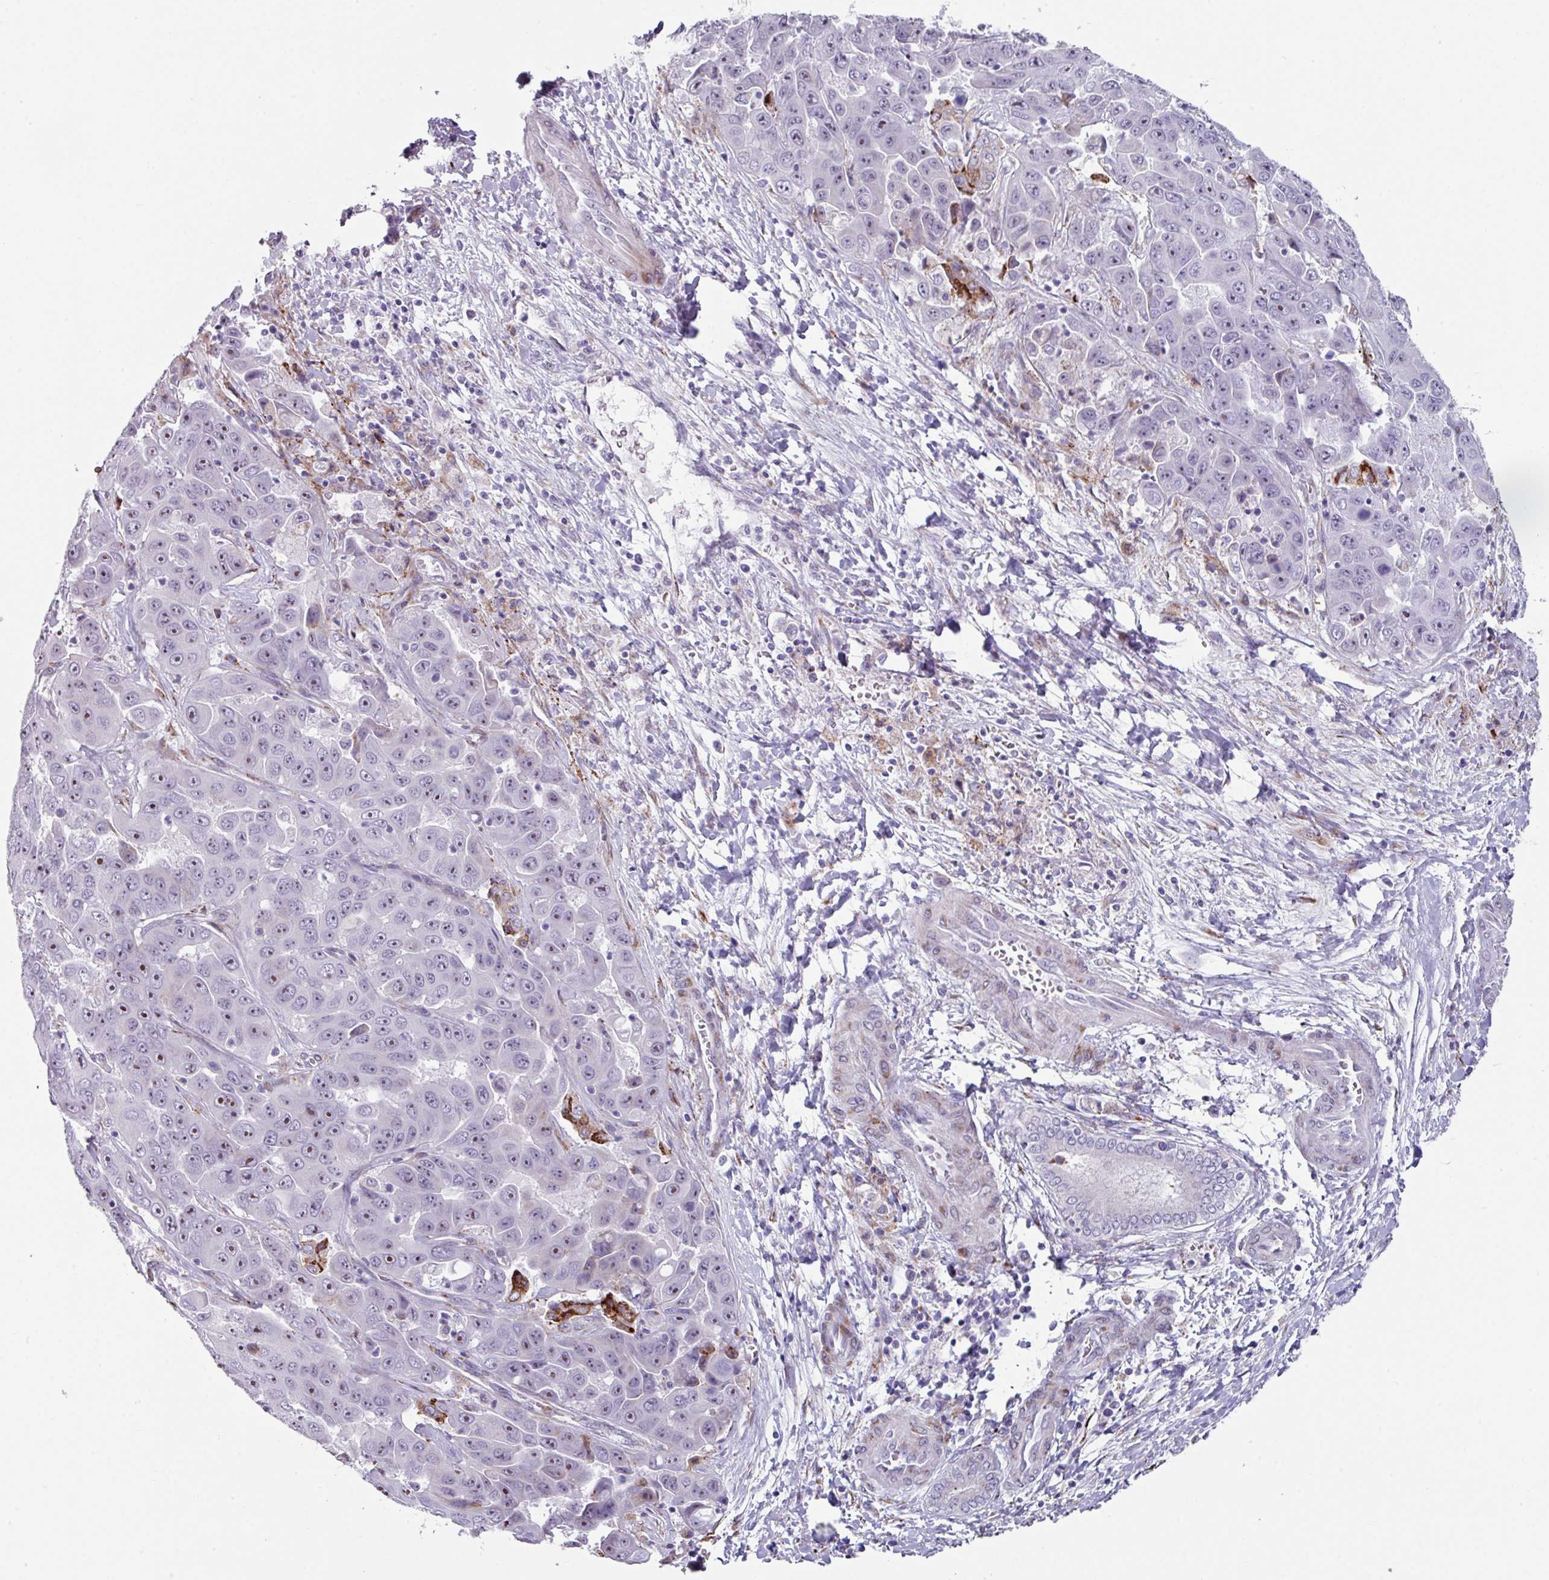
{"staining": {"intensity": "negative", "quantity": "none", "location": "none"}, "tissue": "liver cancer", "cell_type": "Tumor cells", "image_type": "cancer", "snomed": [{"axis": "morphology", "description": "Cholangiocarcinoma"}, {"axis": "topography", "description": "Liver"}], "caption": "High magnification brightfield microscopy of liver cholangiocarcinoma stained with DAB (3,3'-diaminobenzidine) (brown) and counterstained with hematoxylin (blue): tumor cells show no significant staining.", "gene": "BMS1", "patient": {"sex": "female", "age": 52}}